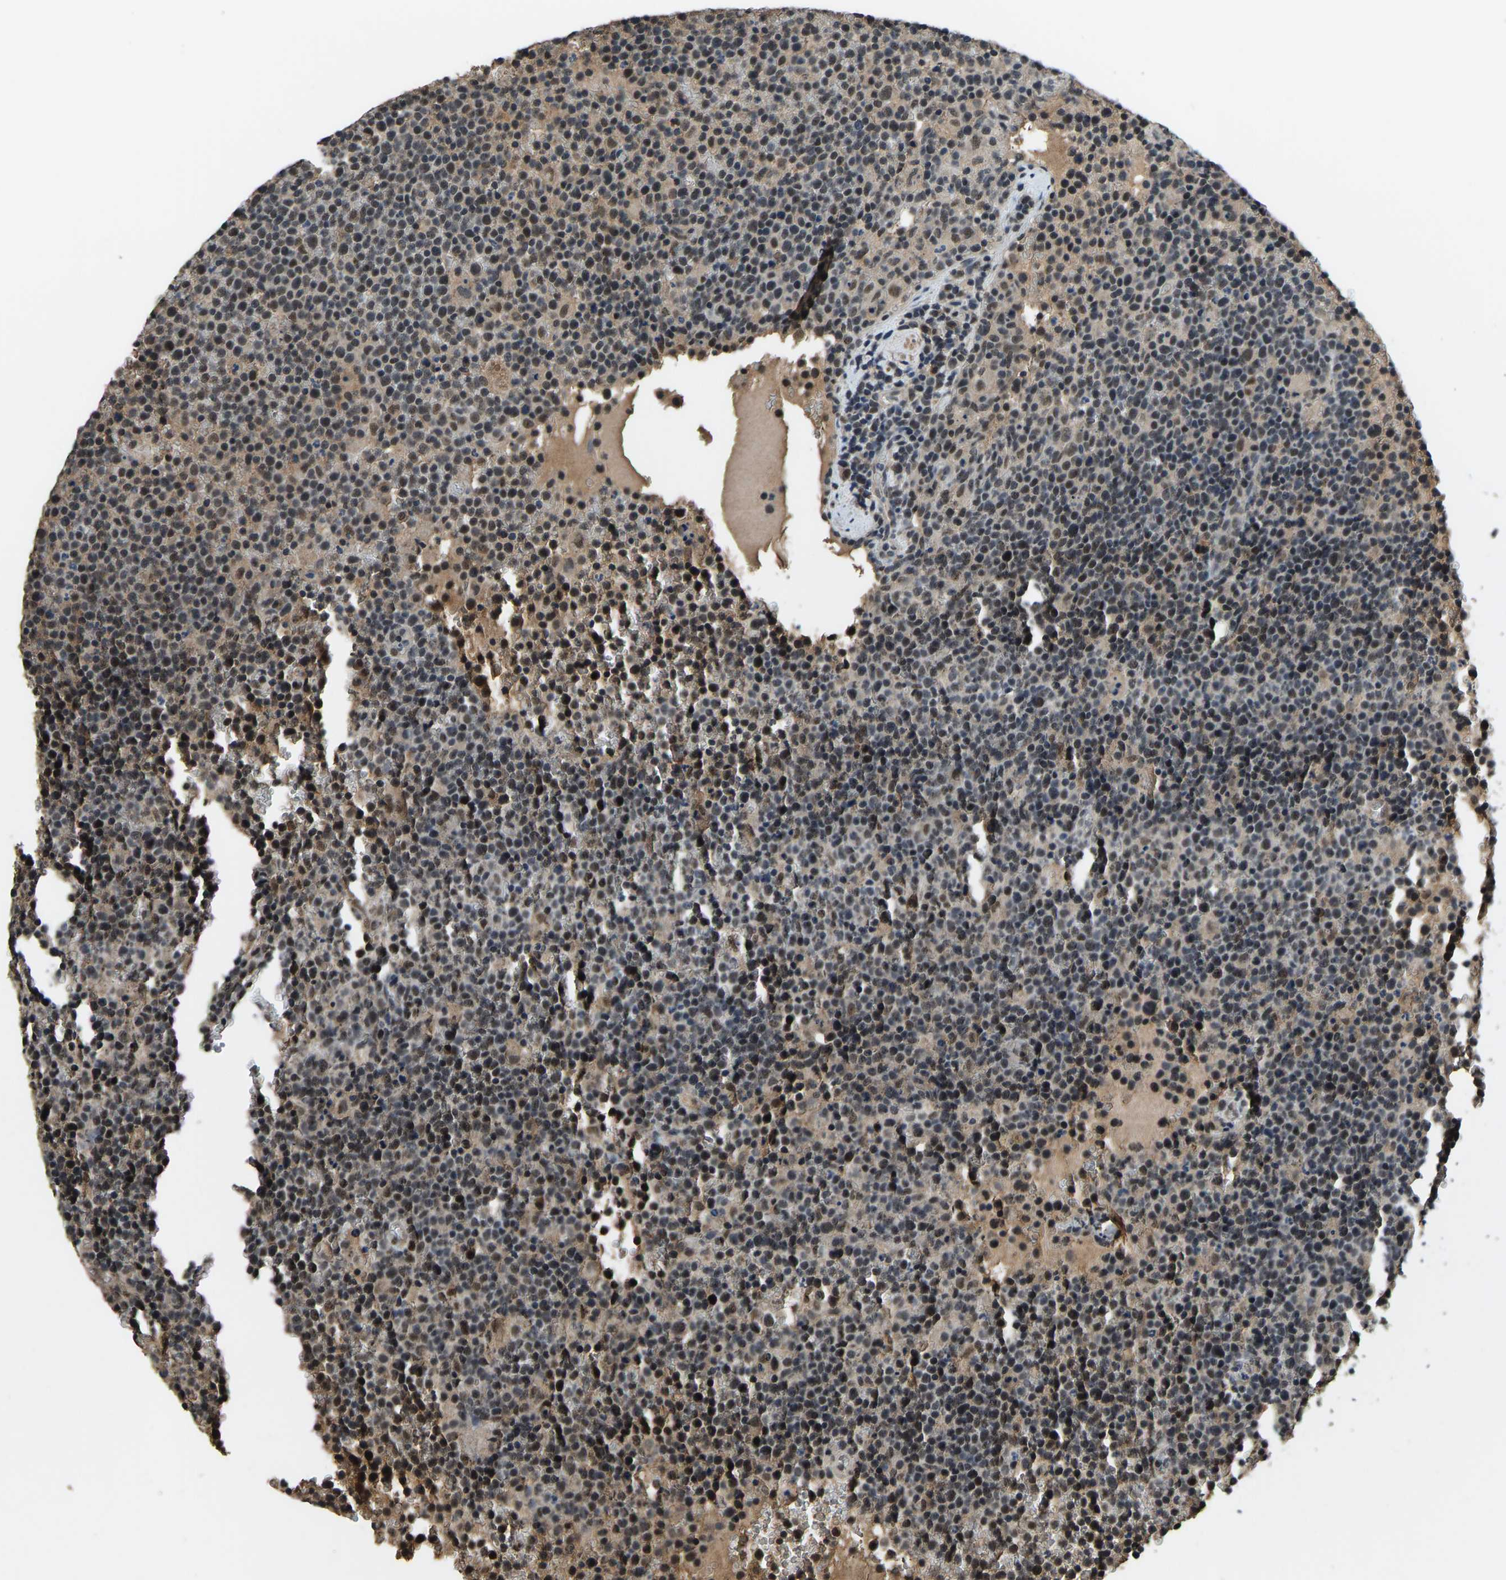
{"staining": {"intensity": "weak", "quantity": ">75%", "location": "nuclear"}, "tissue": "lymphoma", "cell_type": "Tumor cells", "image_type": "cancer", "snomed": [{"axis": "morphology", "description": "Malignant lymphoma, non-Hodgkin's type, High grade"}, {"axis": "topography", "description": "Lymph node"}], "caption": "Lymphoma was stained to show a protein in brown. There is low levels of weak nuclear expression in approximately >75% of tumor cells. (Brightfield microscopy of DAB IHC at high magnification).", "gene": "TOX4", "patient": {"sex": "male", "age": 61}}